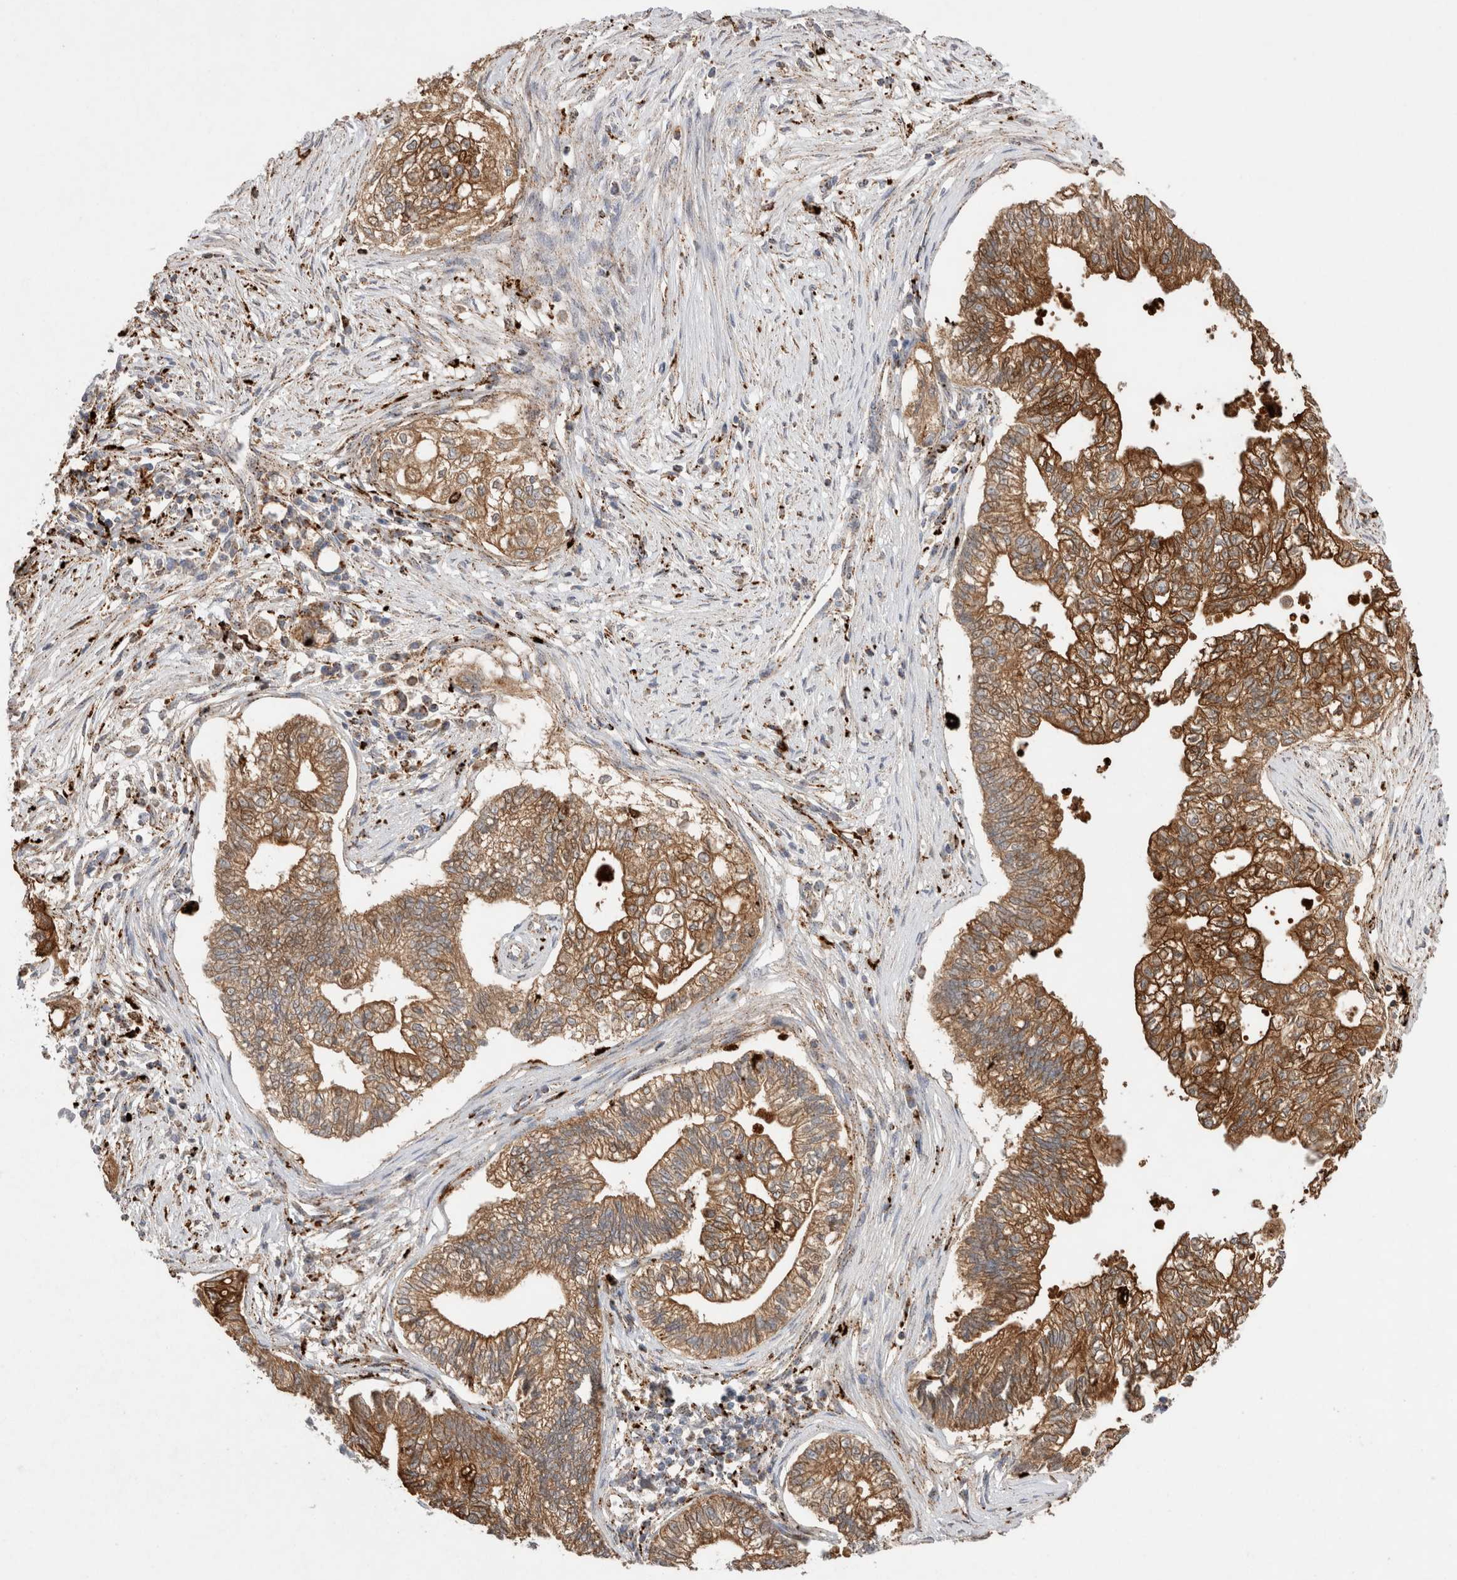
{"staining": {"intensity": "strong", "quantity": ">75%", "location": "cytoplasmic/membranous"}, "tissue": "pancreatic cancer", "cell_type": "Tumor cells", "image_type": "cancer", "snomed": [{"axis": "morphology", "description": "Adenocarcinoma, NOS"}, {"axis": "topography", "description": "Pancreas"}], "caption": "Adenocarcinoma (pancreatic) stained with a protein marker demonstrates strong staining in tumor cells.", "gene": "CTSA", "patient": {"sex": "male", "age": 72}}